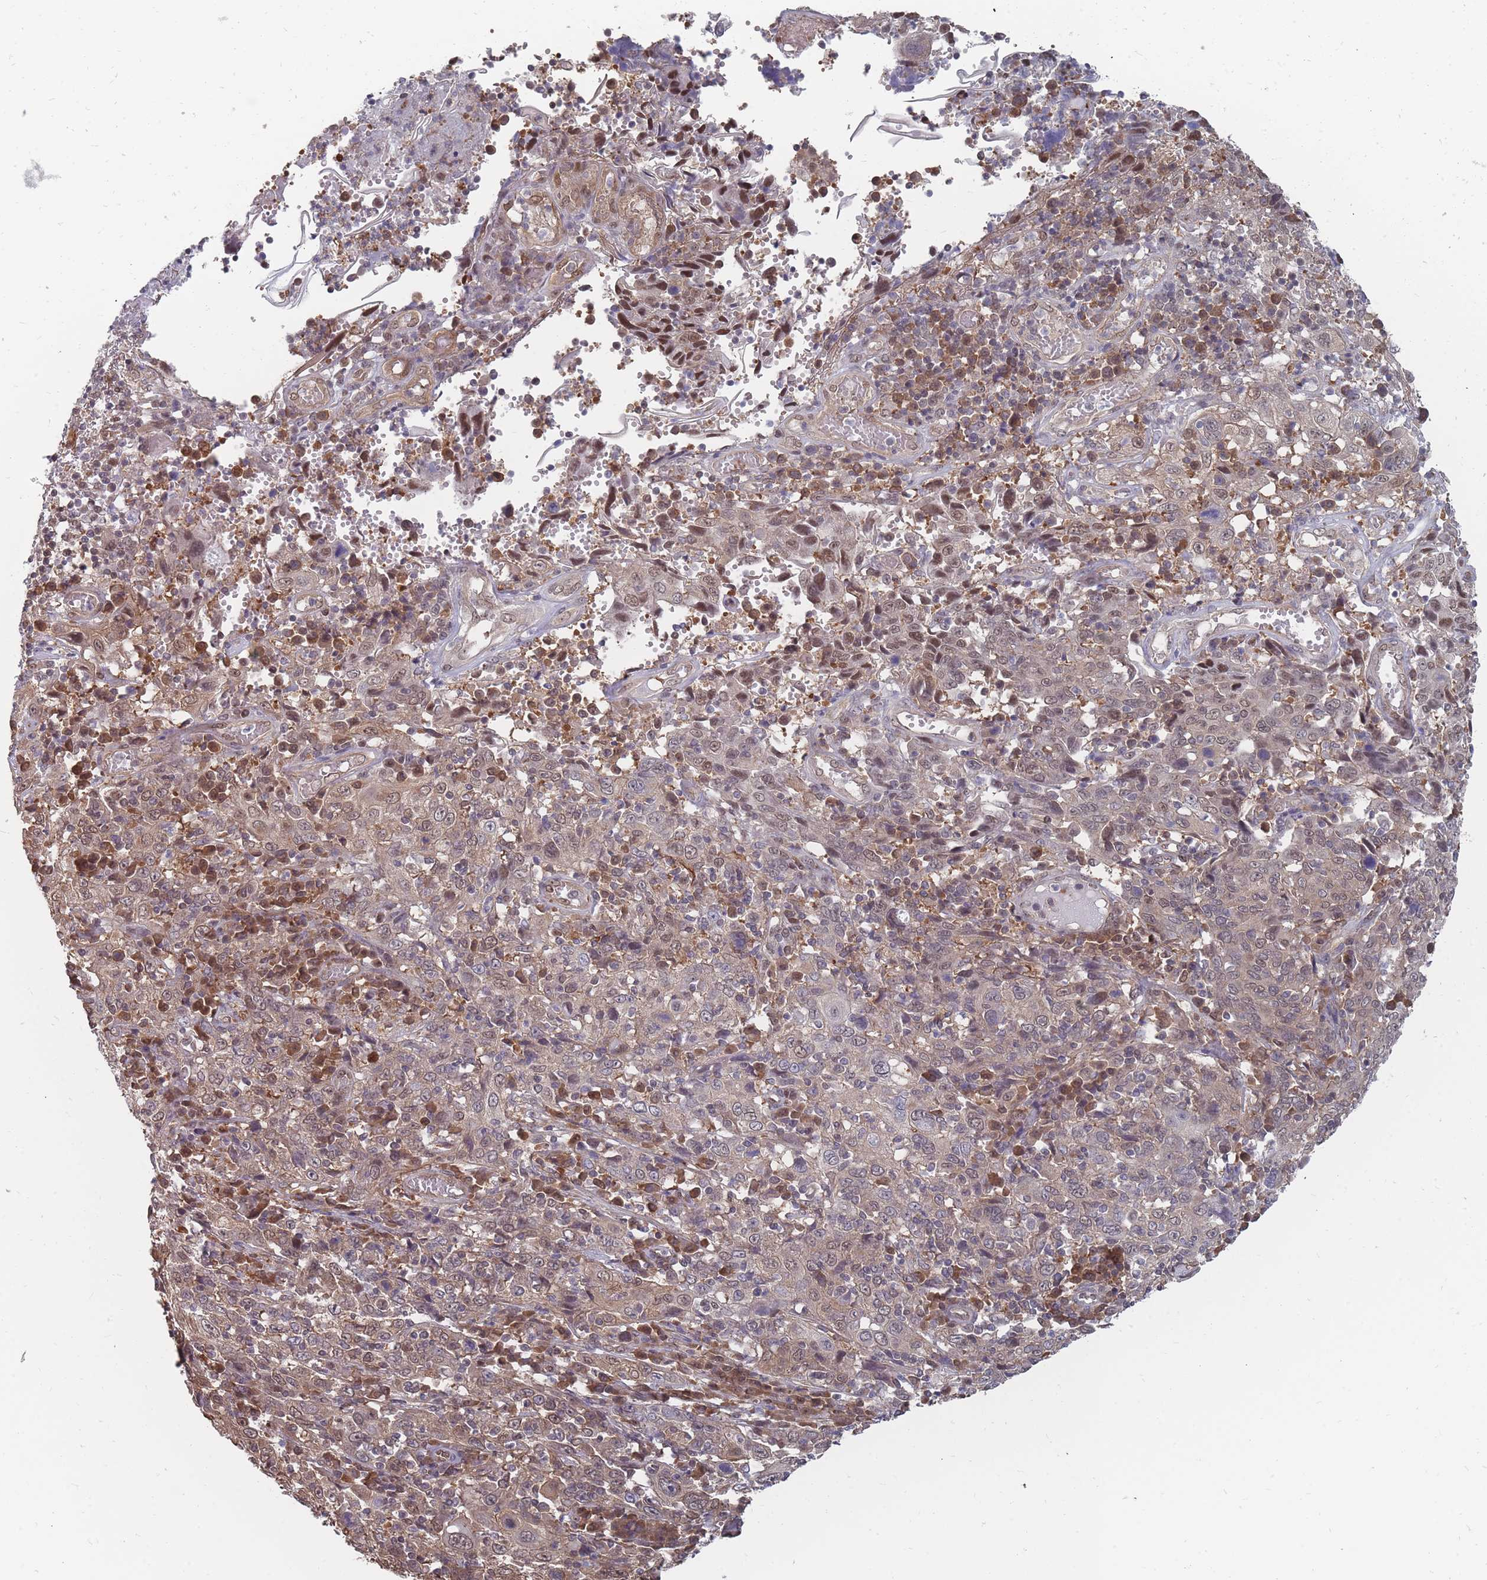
{"staining": {"intensity": "moderate", "quantity": "<25%", "location": "cytoplasmic/membranous,nuclear"}, "tissue": "cervical cancer", "cell_type": "Tumor cells", "image_type": "cancer", "snomed": [{"axis": "morphology", "description": "Squamous cell carcinoma, NOS"}, {"axis": "topography", "description": "Cervix"}], "caption": "Immunohistochemical staining of human squamous cell carcinoma (cervical) displays low levels of moderate cytoplasmic/membranous and nuclear protein positivity in about <25% of tumor cells.", "gene": "NKD1", "patient": {"sex": "female", "age": 46}}